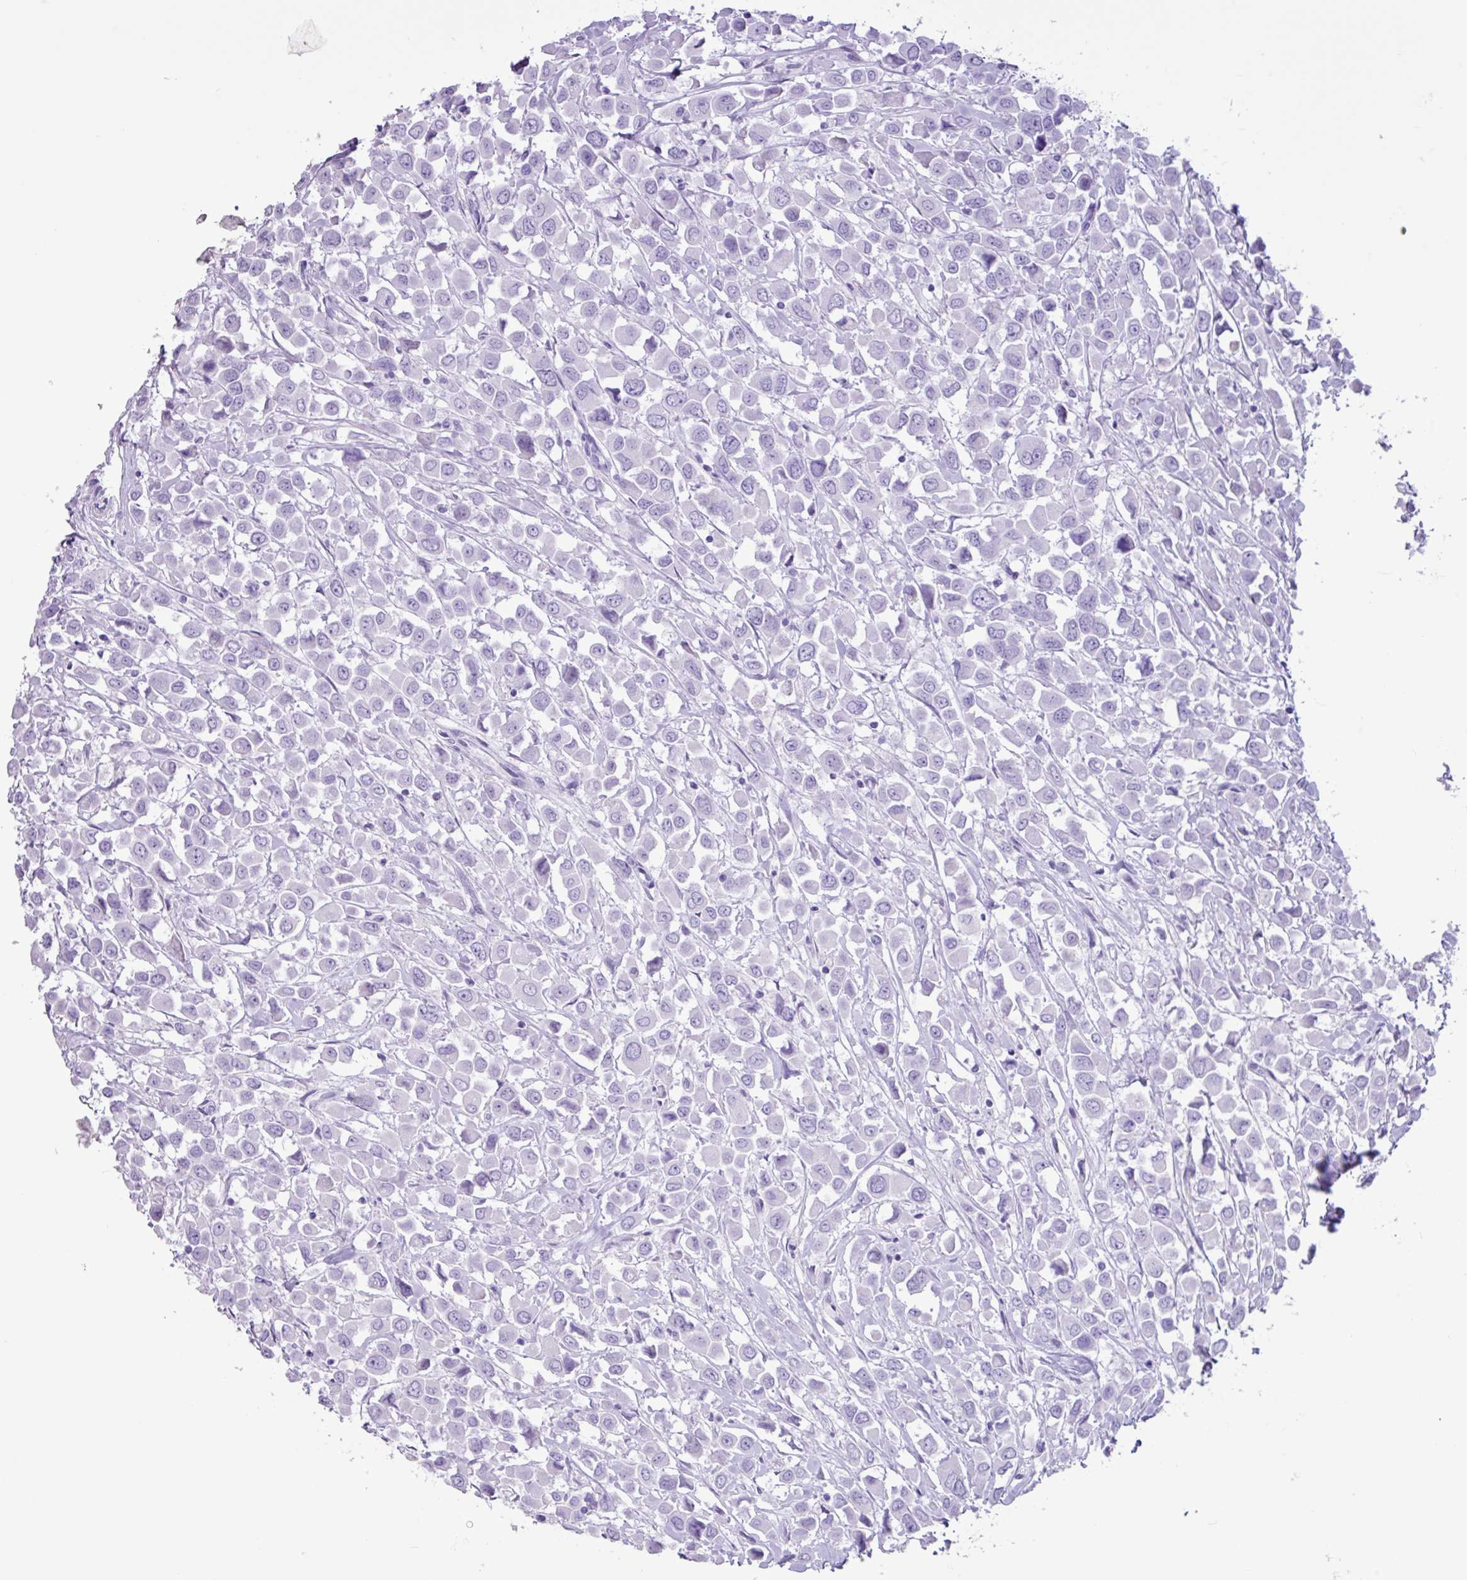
{"staining": {"intensity": "negative", "quantity": "none", "location": "none"}, "tissue": "breast cancer", "cell_type": "Tumor cells", "image_type": "cancer", "snomed": [{"axis": "morphology", "description": "Duct carcinoma"}, {"axis": "topography", "description": "Breast"}], "caption": "Immunohistochemistry micrograph of breast infiltrating ductal carcinoma stained for a protein (brown), which reveals no expression in tumor cells.", "gene": "CKMT2", "patient": {"sex": "female", "age": 61}}